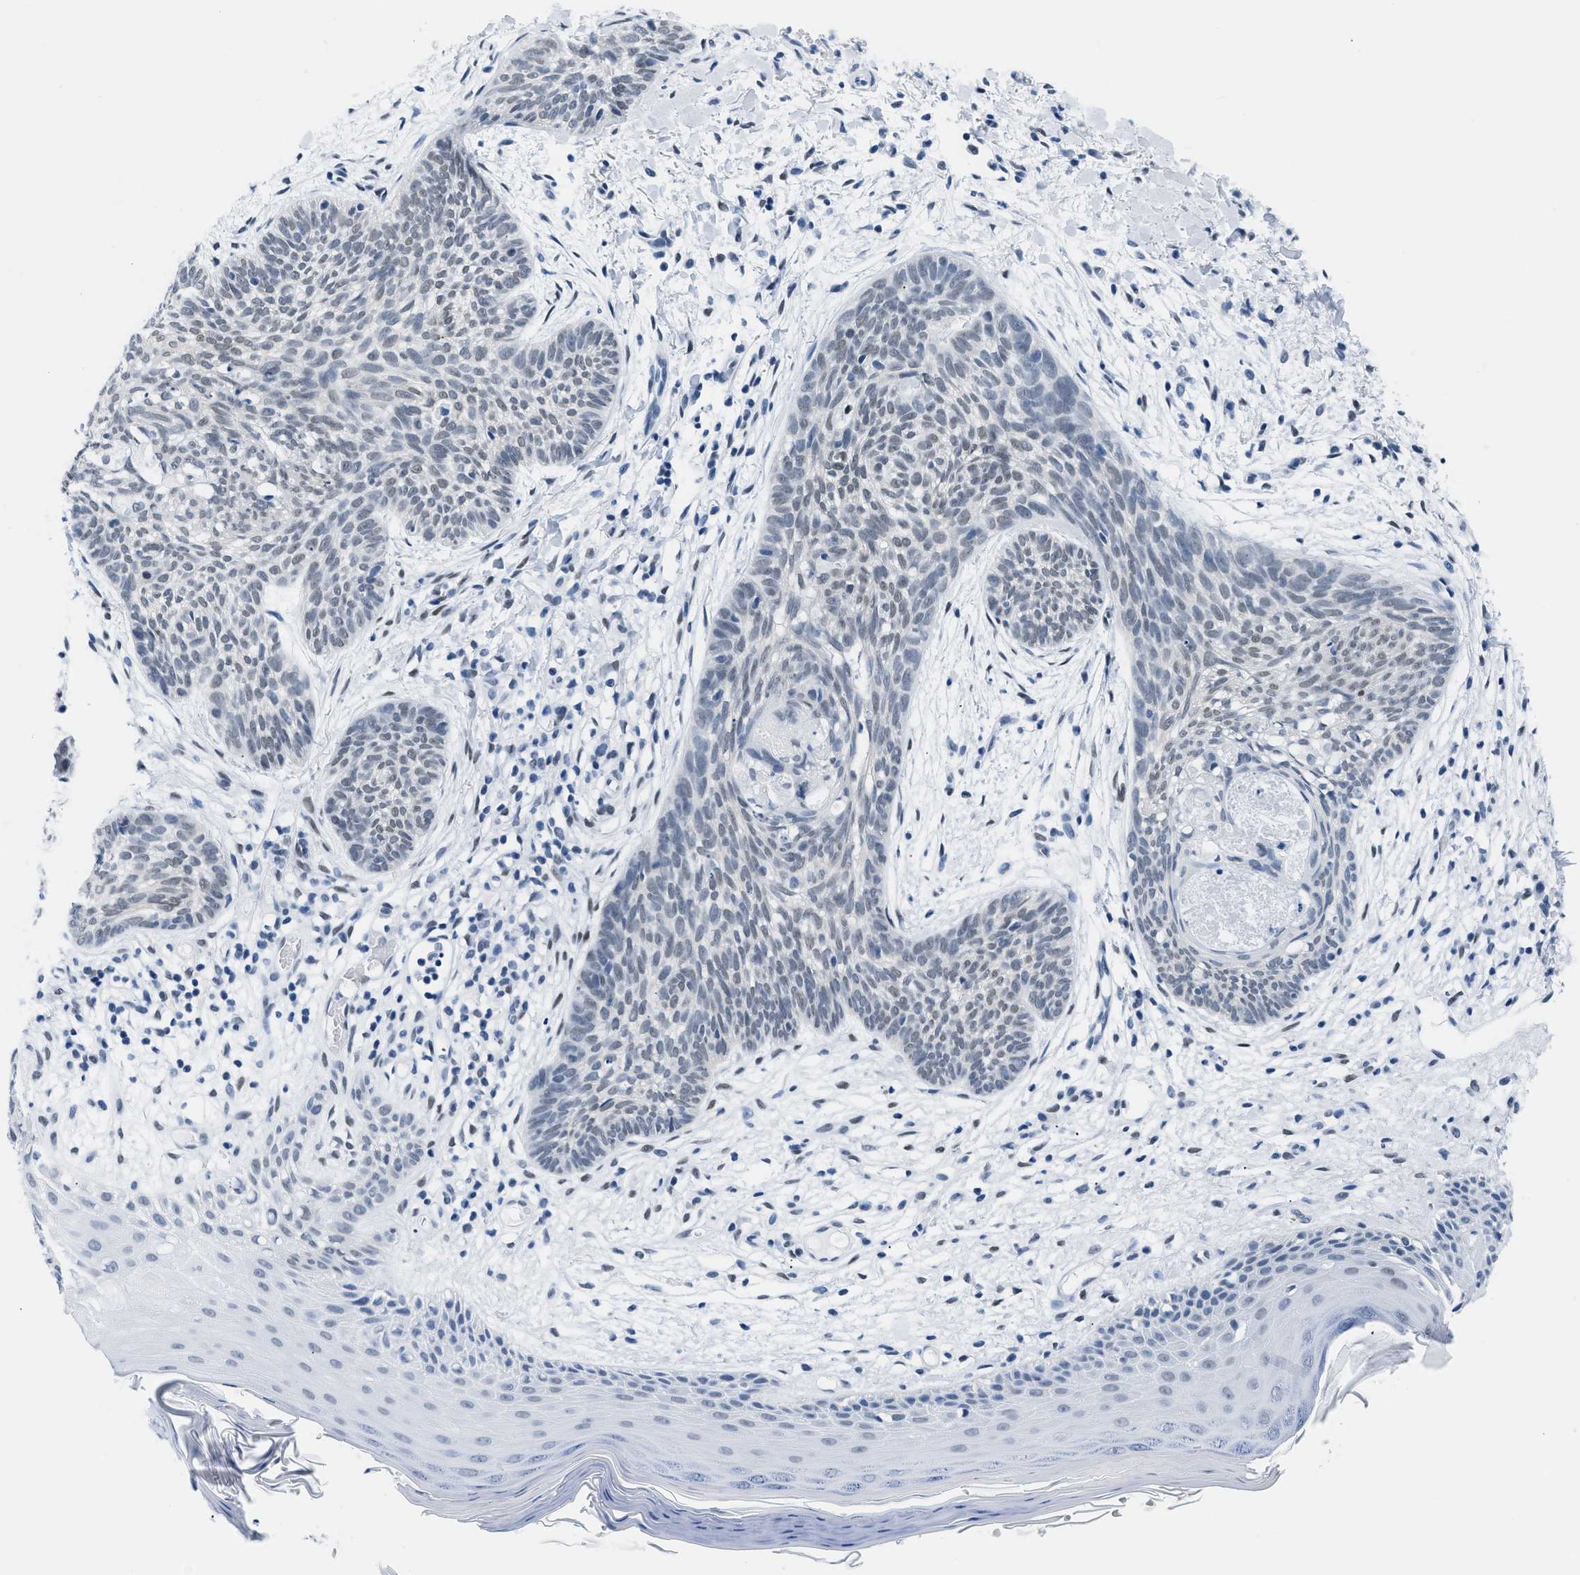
{"staining": {"intensity": "weak", "quantity": "25%-75%", "location": "nuclear"}, "tissue": "skin cancer", "cell_type": "Tumor cells", "image_type": "cancer", "snomed": [{"axis": "morphology", "description": "Basal cell carcinoma"}, {"axis": "topography", "description": "Skin"}], "caption": "Skin cancer (basal cell carcinoma) stained with a brown dye displays weak nuclear positive staining in approximately 25%-75% of tumor cells.", "gene": "CTBP1", "patient": {"sex": "female", "age": 59}}